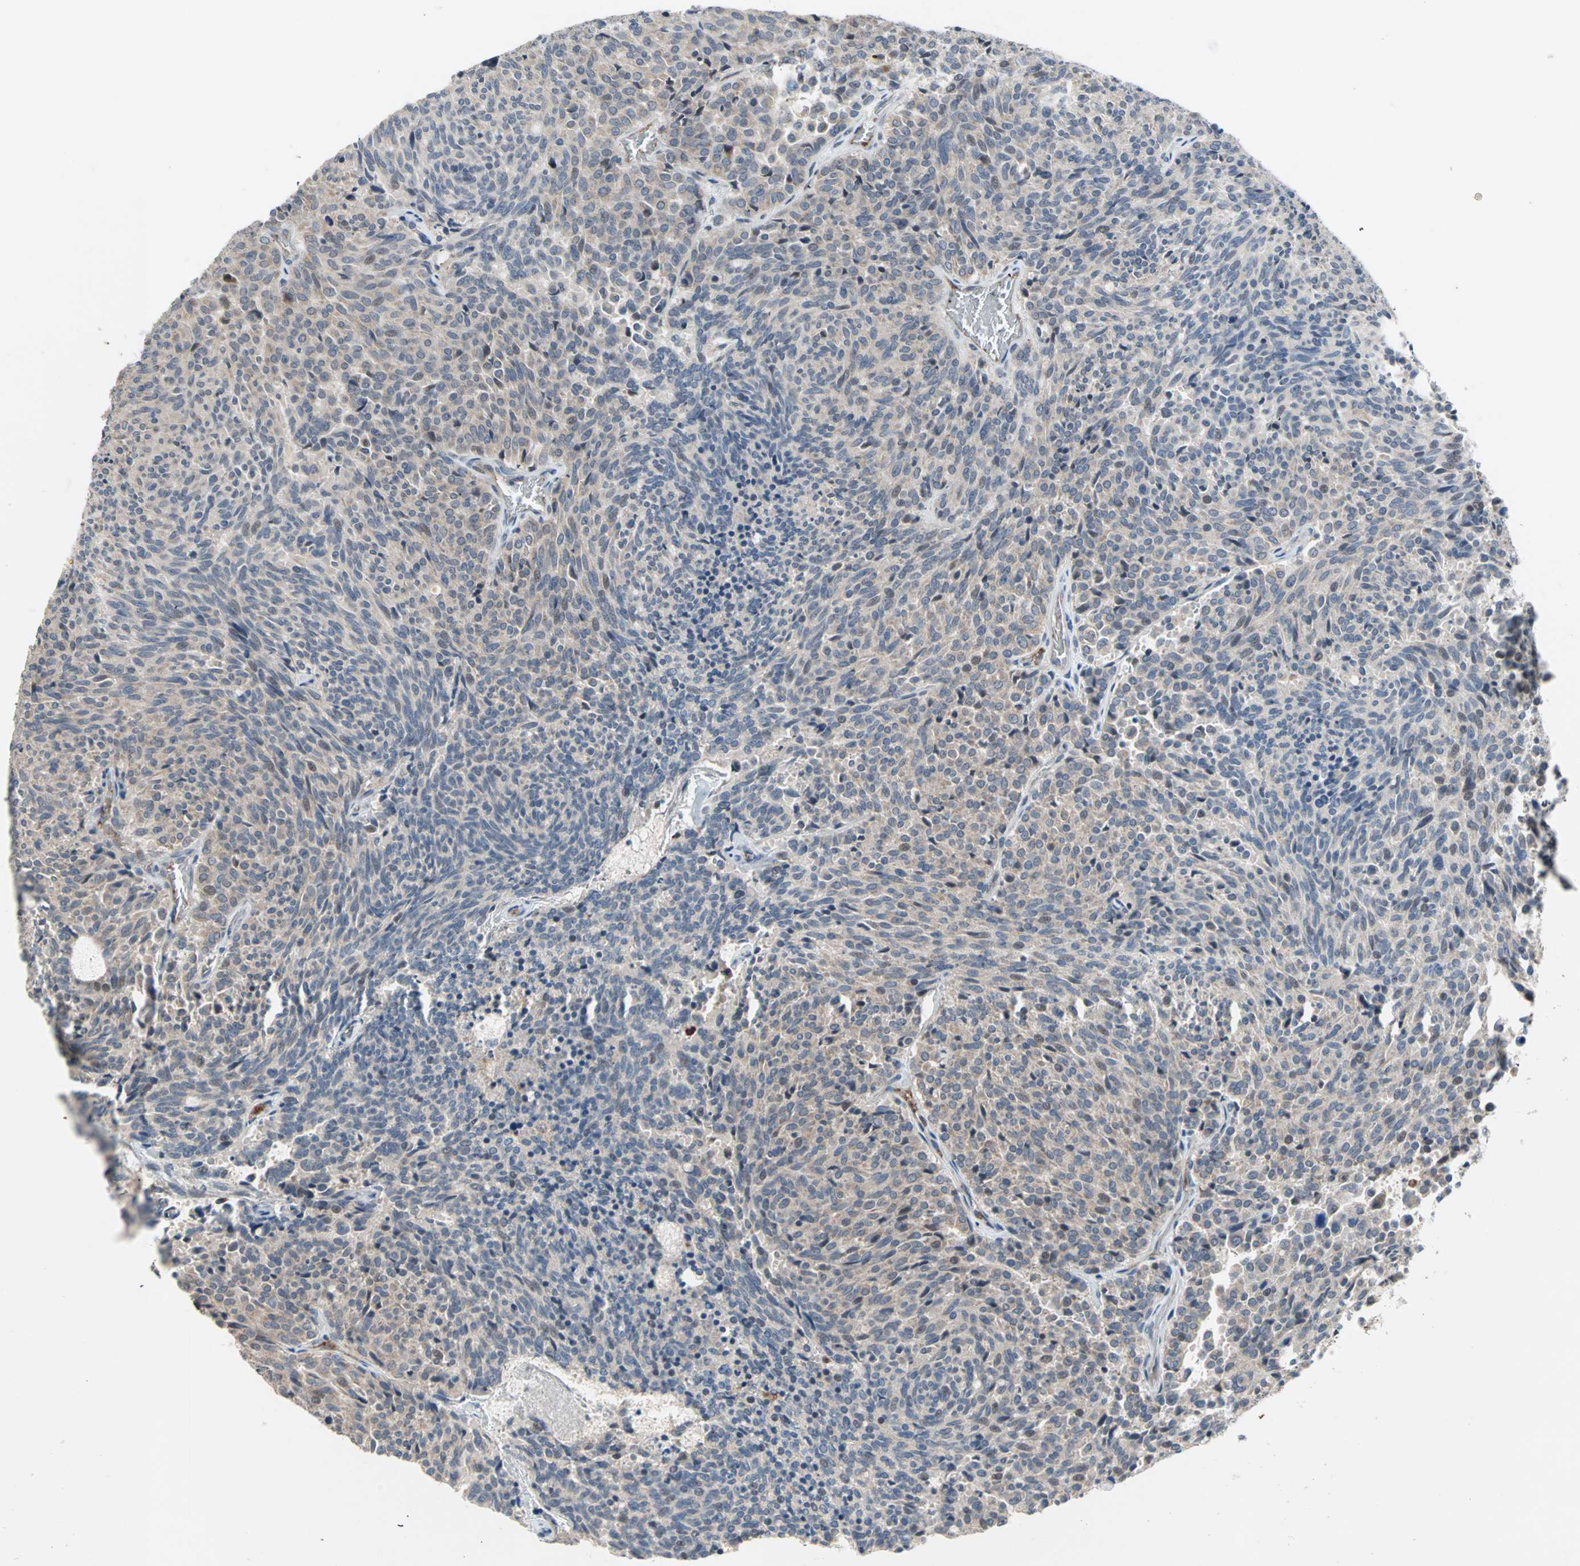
{"staining": {"intensity": "weak", "quantity": "25%-75%", "location": "cytoplasmic/membranous"}, "tissue": "carcinoid", "cell_type": "Tumor cells", "image_type": "cancer", "snomed": [{"axis": "morphology", "description": "Carcinoid, malignant, NOS"}, {"axis": "topography", "description": "Pancreas"}], "caption": "DAB immunohistochemical staining of carcinoid (malignant) displays weak cytoplasmic/membranous protein staining in about 25%-75% of tumor cells.", "gene": "PROS1", "patient": {"sex": "female", "age": 54}}